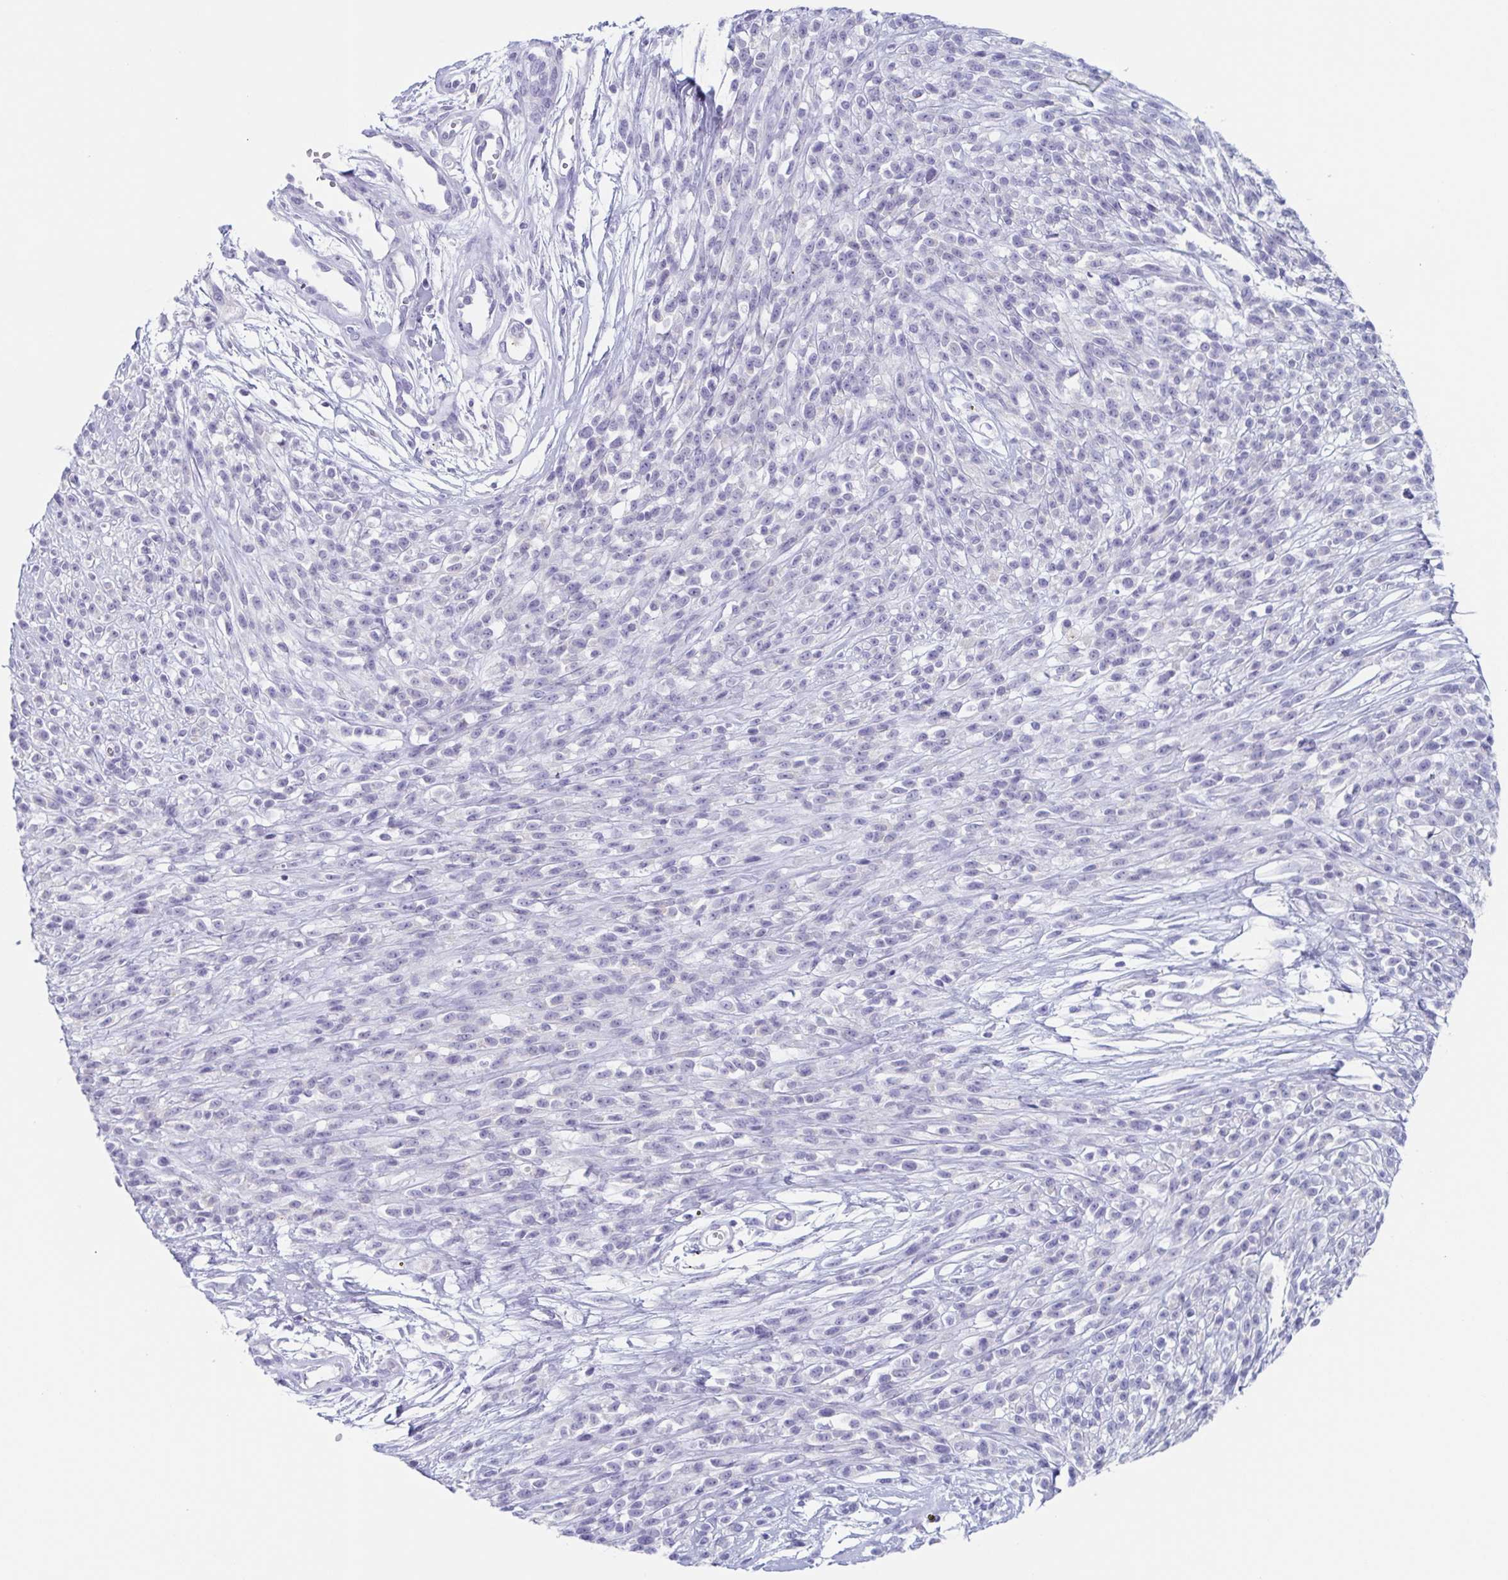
{"staining": {"intensity": "negative", "quantity": "none", "location": "none"}, "tissue": "melanoma", "cell_type": "Tumor cells", "image_type": "cancer", "snomed": [{"axis": "morphology", "description": "Malignant melanoma, NOS"}, {"axis": "topography", "description": "Skin"}, {"axis": "topography", "description": "Skin of trunk"}], "caption": "This image is of melanoma stained with IHC to label a protein in brown with the nuclei are counter-stained blue. There is no expression in tumor cells.", "gene": "LYRM2", "patient": {"sex": "male", "age": 74}}